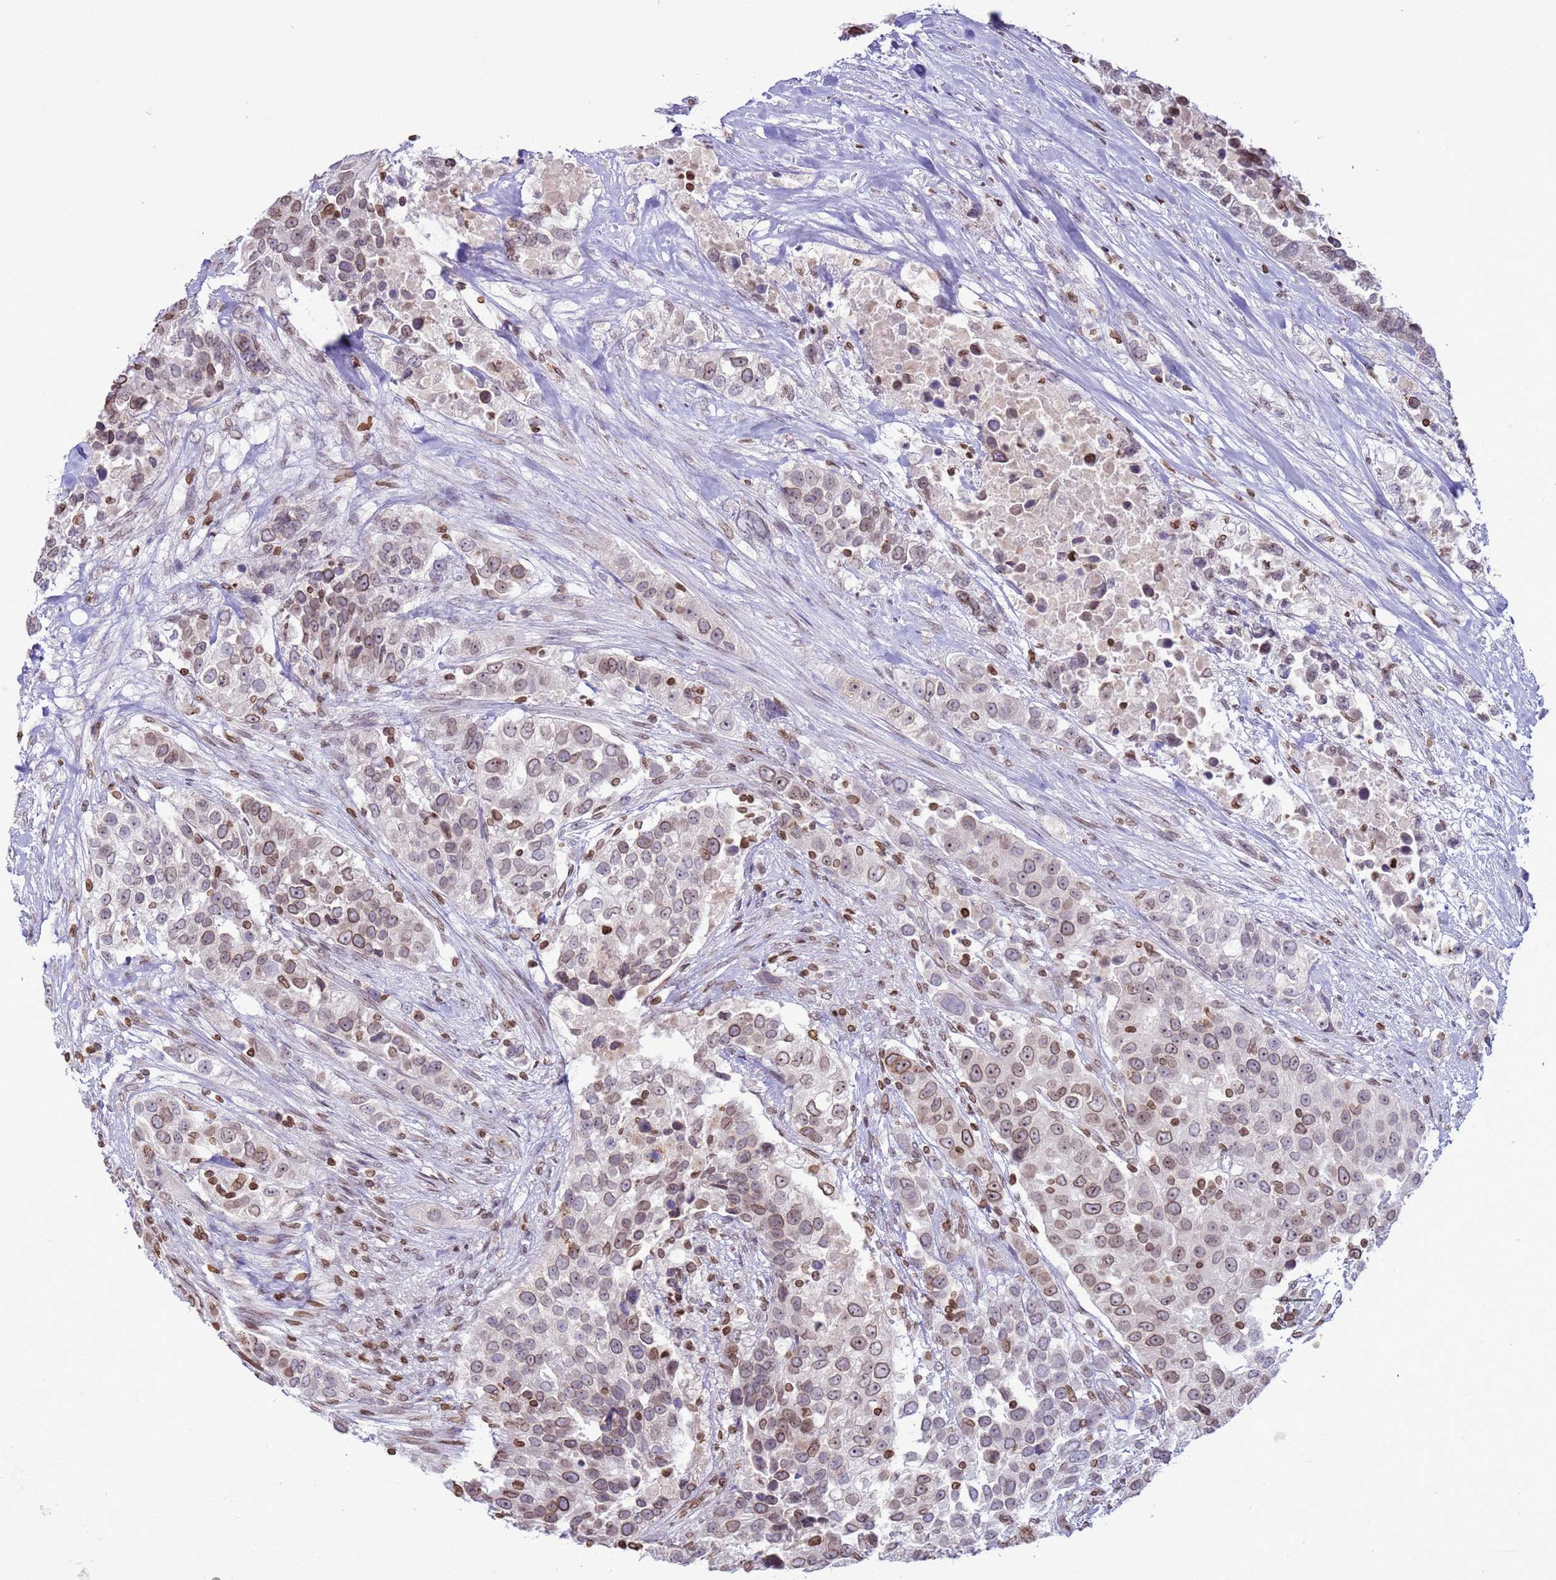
{"staining": {"intensity": "moderate", "quantity": "25%-75%", "location": "cytoplasmic/membranous,nuclear"}, "tissue": "urothelial cancer", "cell_type": "Tumor cells", "image_type": "cancer", "snomed": [{"axis": "morphology", "description": "Urothelial carcinoma, High grade"}, {"axis": "topography", "description": "Urinary bladder"}], "caption": "Human urothelial cancer stained with a brown dye demonstrates moderate cytoplasmic/membranous and nuclear positive staining in about 25%-75% of tumor cells.", "gene": "DHX37", "patient": {"sex": "female", "age": 80}}